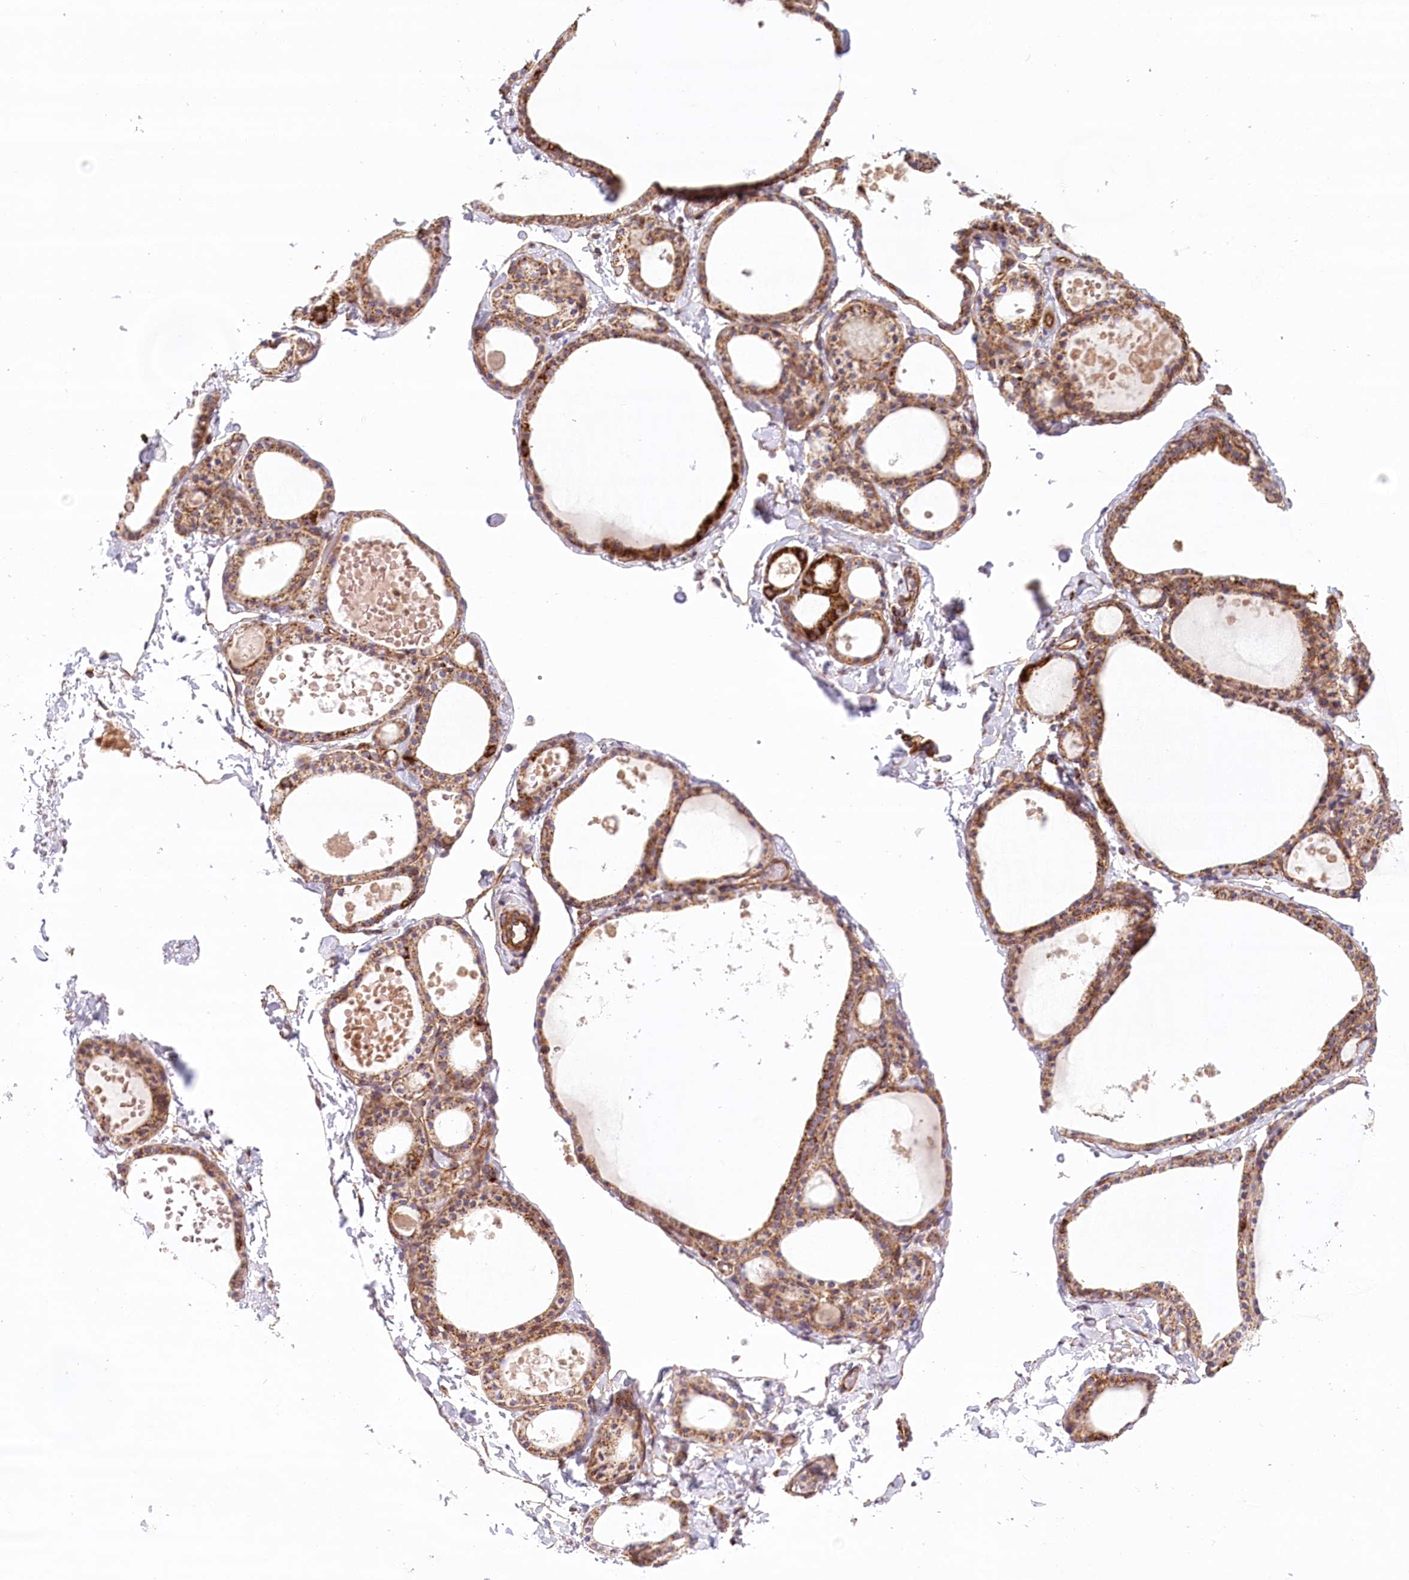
{"staining": {"intensity": "moderate", "quantity": ">75%", "location": "cytoplasmic/membranous"}, "tissue": "thyroid gland", "cell_type": "Glandular cells", "image_type": "normal", "snomed": [{"axis": "morphology", "description": "Normal tissue, NOS"}, {"axis": "topography", "description": "Thyroid gland"}], "caption": "About >75% of glandular cells in unremarkable thyroid gland display moderate cytoplasmic/membranous protein staining as visualized by brown immunohistochemical staining.", "gene": "UMPS", "patient": {"sex": "male", "age": 56}}